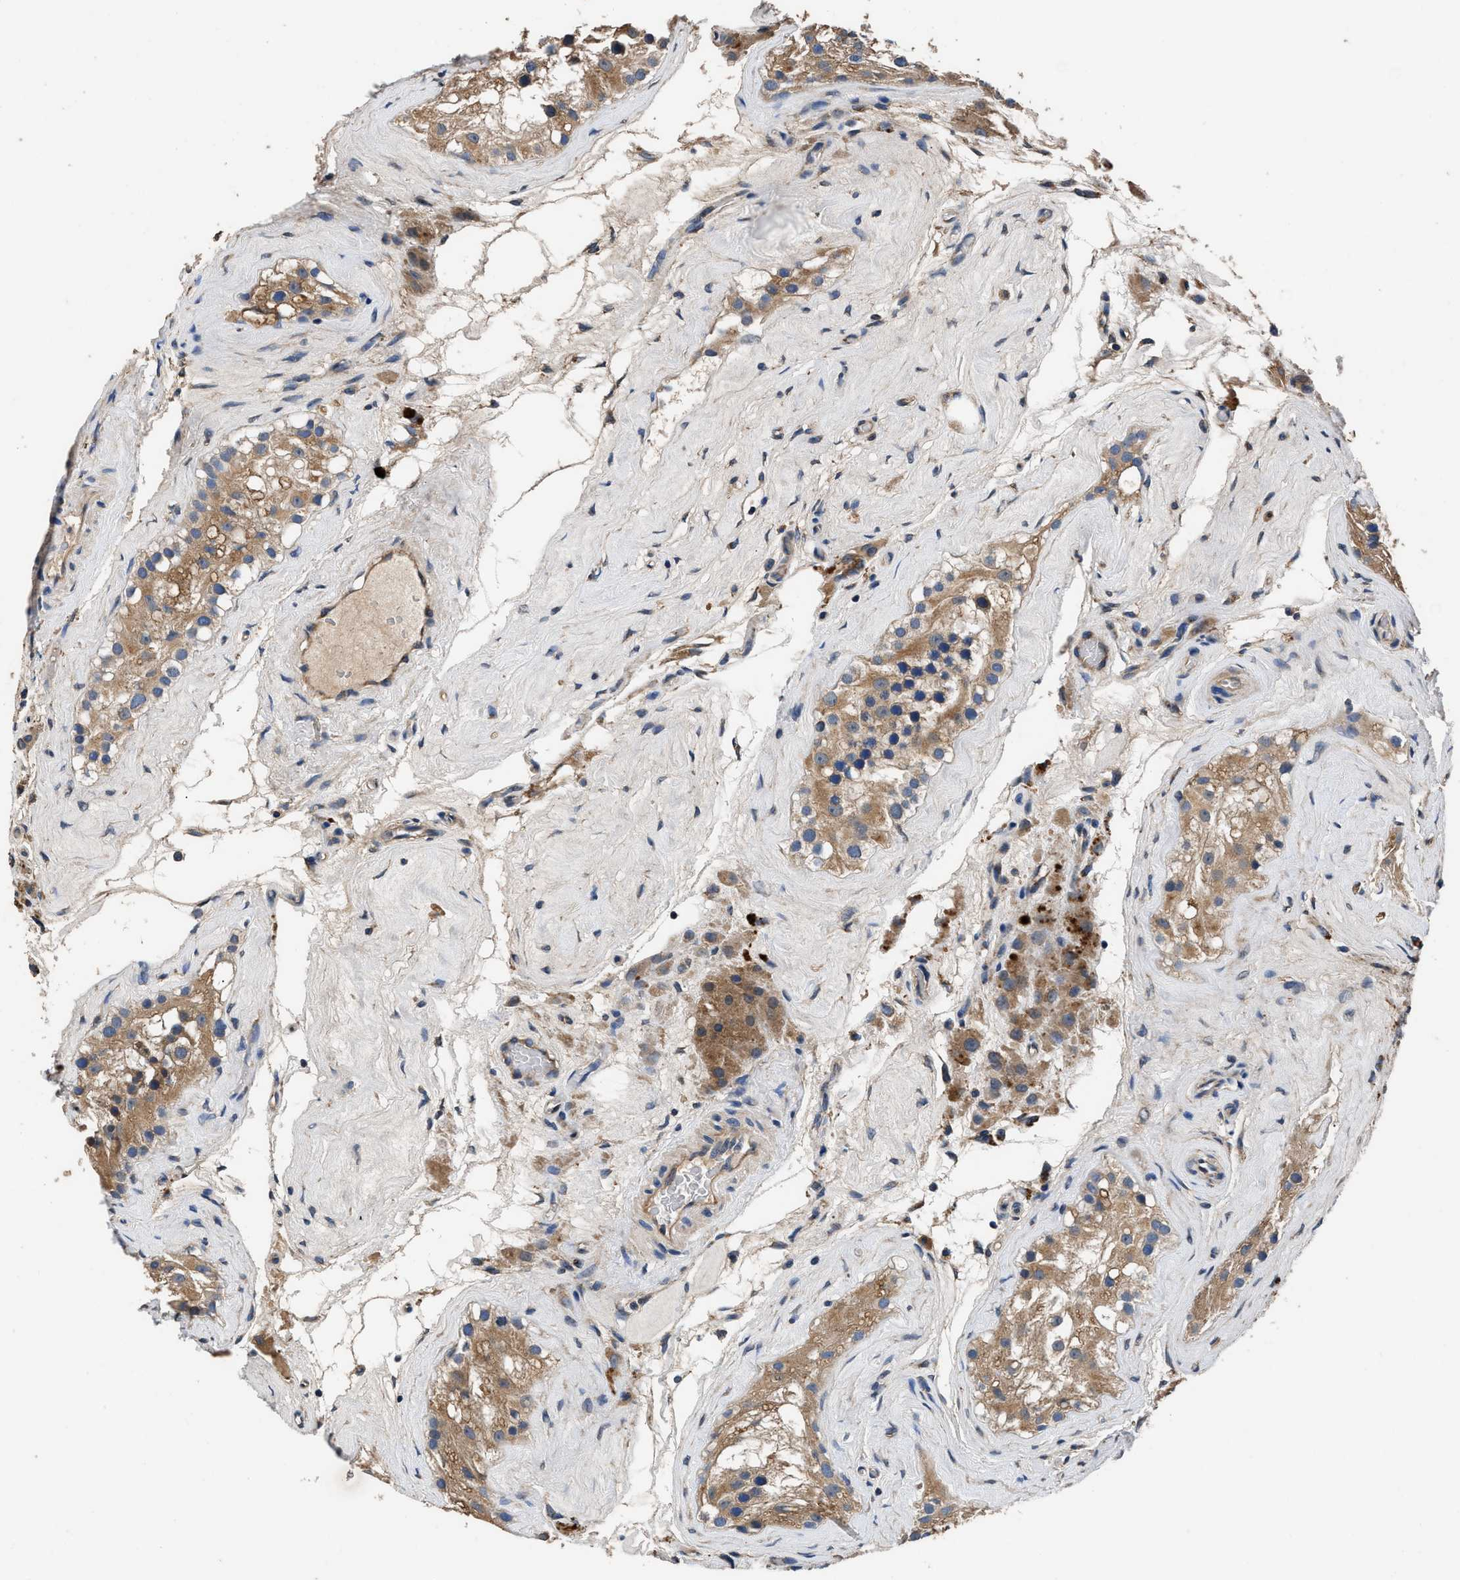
{"staining": {"intensity": "moderate", "quantity": ">75%", "location": "cytoplasmic/membranous"}, "tissue": "testis", "cell_type": "Cells in seminiferous ducts", "image_type": "normal", "snomed": [{"axis": "morphology", "description": "Normal tissue, NOS"}, {"axis": "morphology", "description": "Seminoma, NOS"}, {"axis": "topography", "description": "Testis"}], "caption": "Immunohistochemistry (IHC) staining of unremarkable testis, which demonstrates medium levels of moderate cytoplasmic/membranous expression in about >75% of cells in seminiferous ducts indicating moderate cytoplasmic/membranous protein positivity. The staining was performed using DAB (brown) for protein detection and nuclei were counterstained in hematoxylin (blue).", "gene": "DHRS7B", "patient": {"sex": "male", "age": 71}}